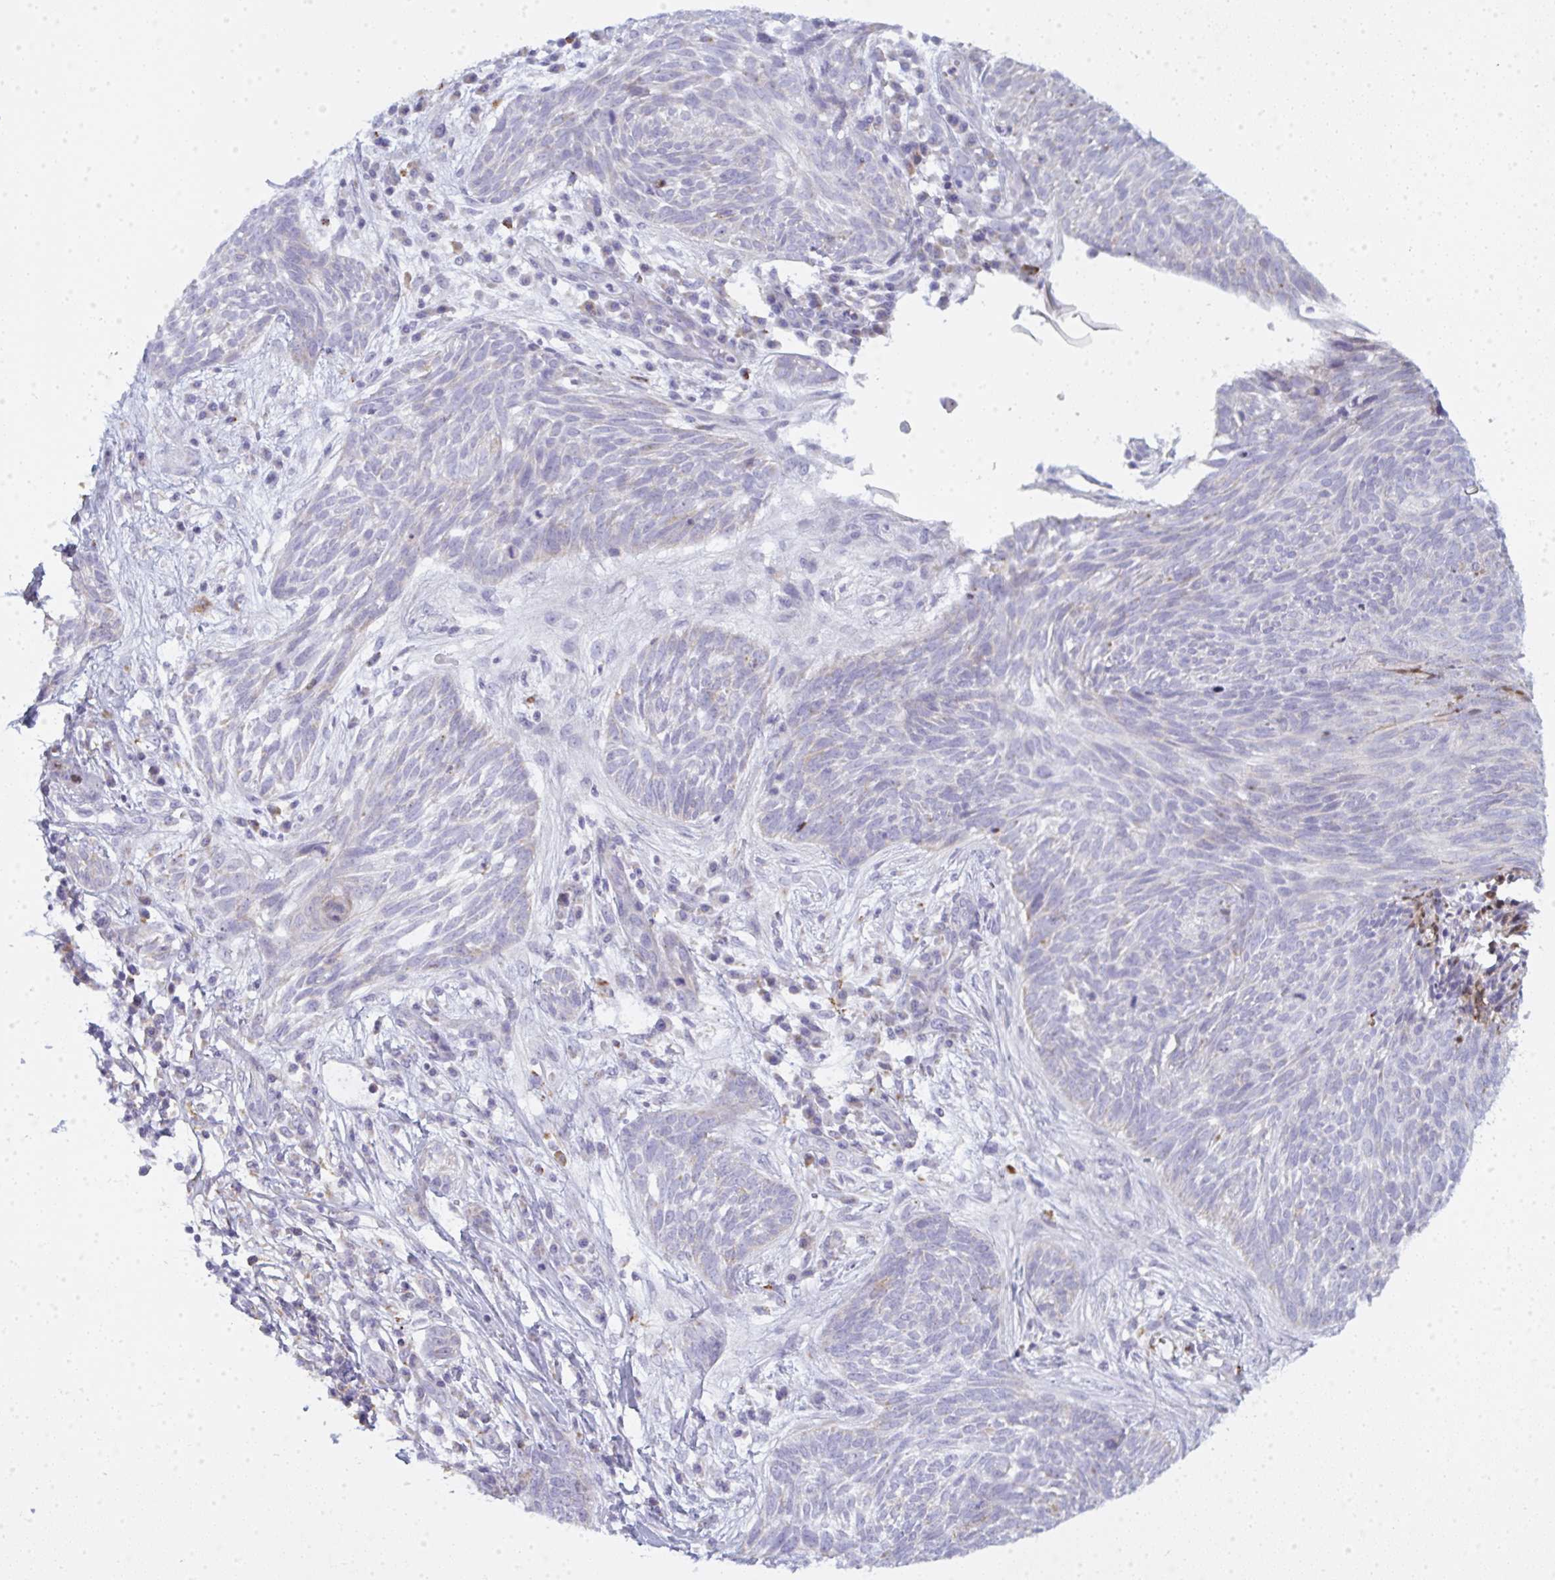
{"staining": {"intensity": "negative", "quantity": "none", "location": "none"}, "tissue": "skin cancer", "cell_type": "Tumor cells", "image_type": "cancer", "snomed": [{"axis": "morphology", "description": "Basal cell carcinoma"}, {"axis": "topography", "description": "Skin"}, {"axis": "topography", "description": "Skin, foot"}], "caption": "Tumor cells show no significant protein positivity in basal cell carcinoma (skin).", "gene": "ATG9A", "patient": {"sex": "female", "age": 86}}